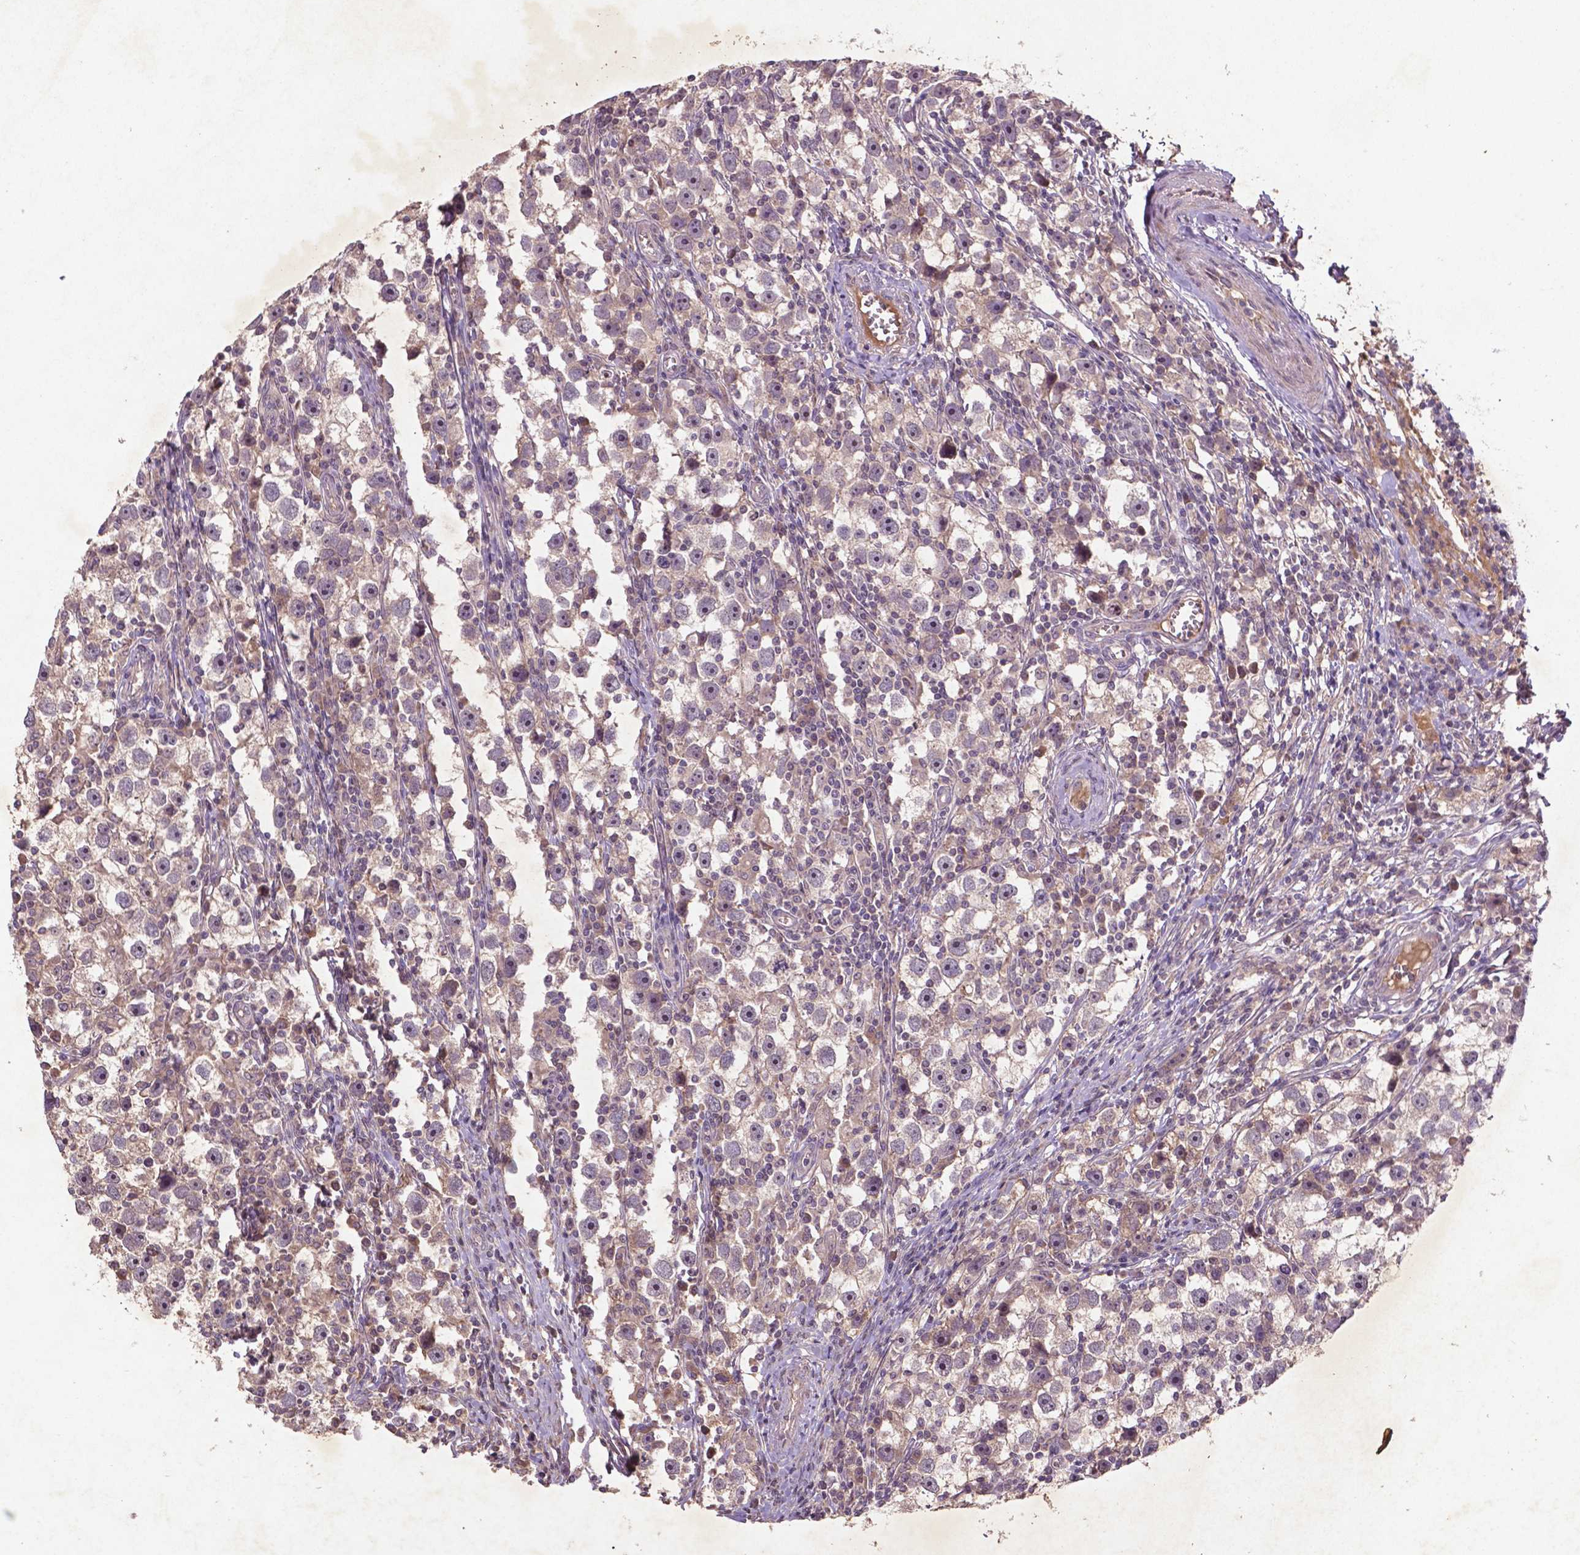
{"staining": {"intensity": "negative", "quantity": "none", "location": "none"}, "tissue": "testis cancer", "cell_type": "Tumor cells", "image_type": "cancer", "snomed": [{"axis": "morphology", "description": "Seminoma, NOS"}, {"axis": "topography", "description": "Testis"}], "caption": "Immunohistochemistry of testis cancer (seminoma) exhibits no positivity in tumor cells. The staining is performed using DAB (3,3'-diaminobenzidine) brown chromogen with nuclei counter-stained in using hematoxylin.", "gene": "COQ2", "patient": {"sex": "male", "age": 30}}